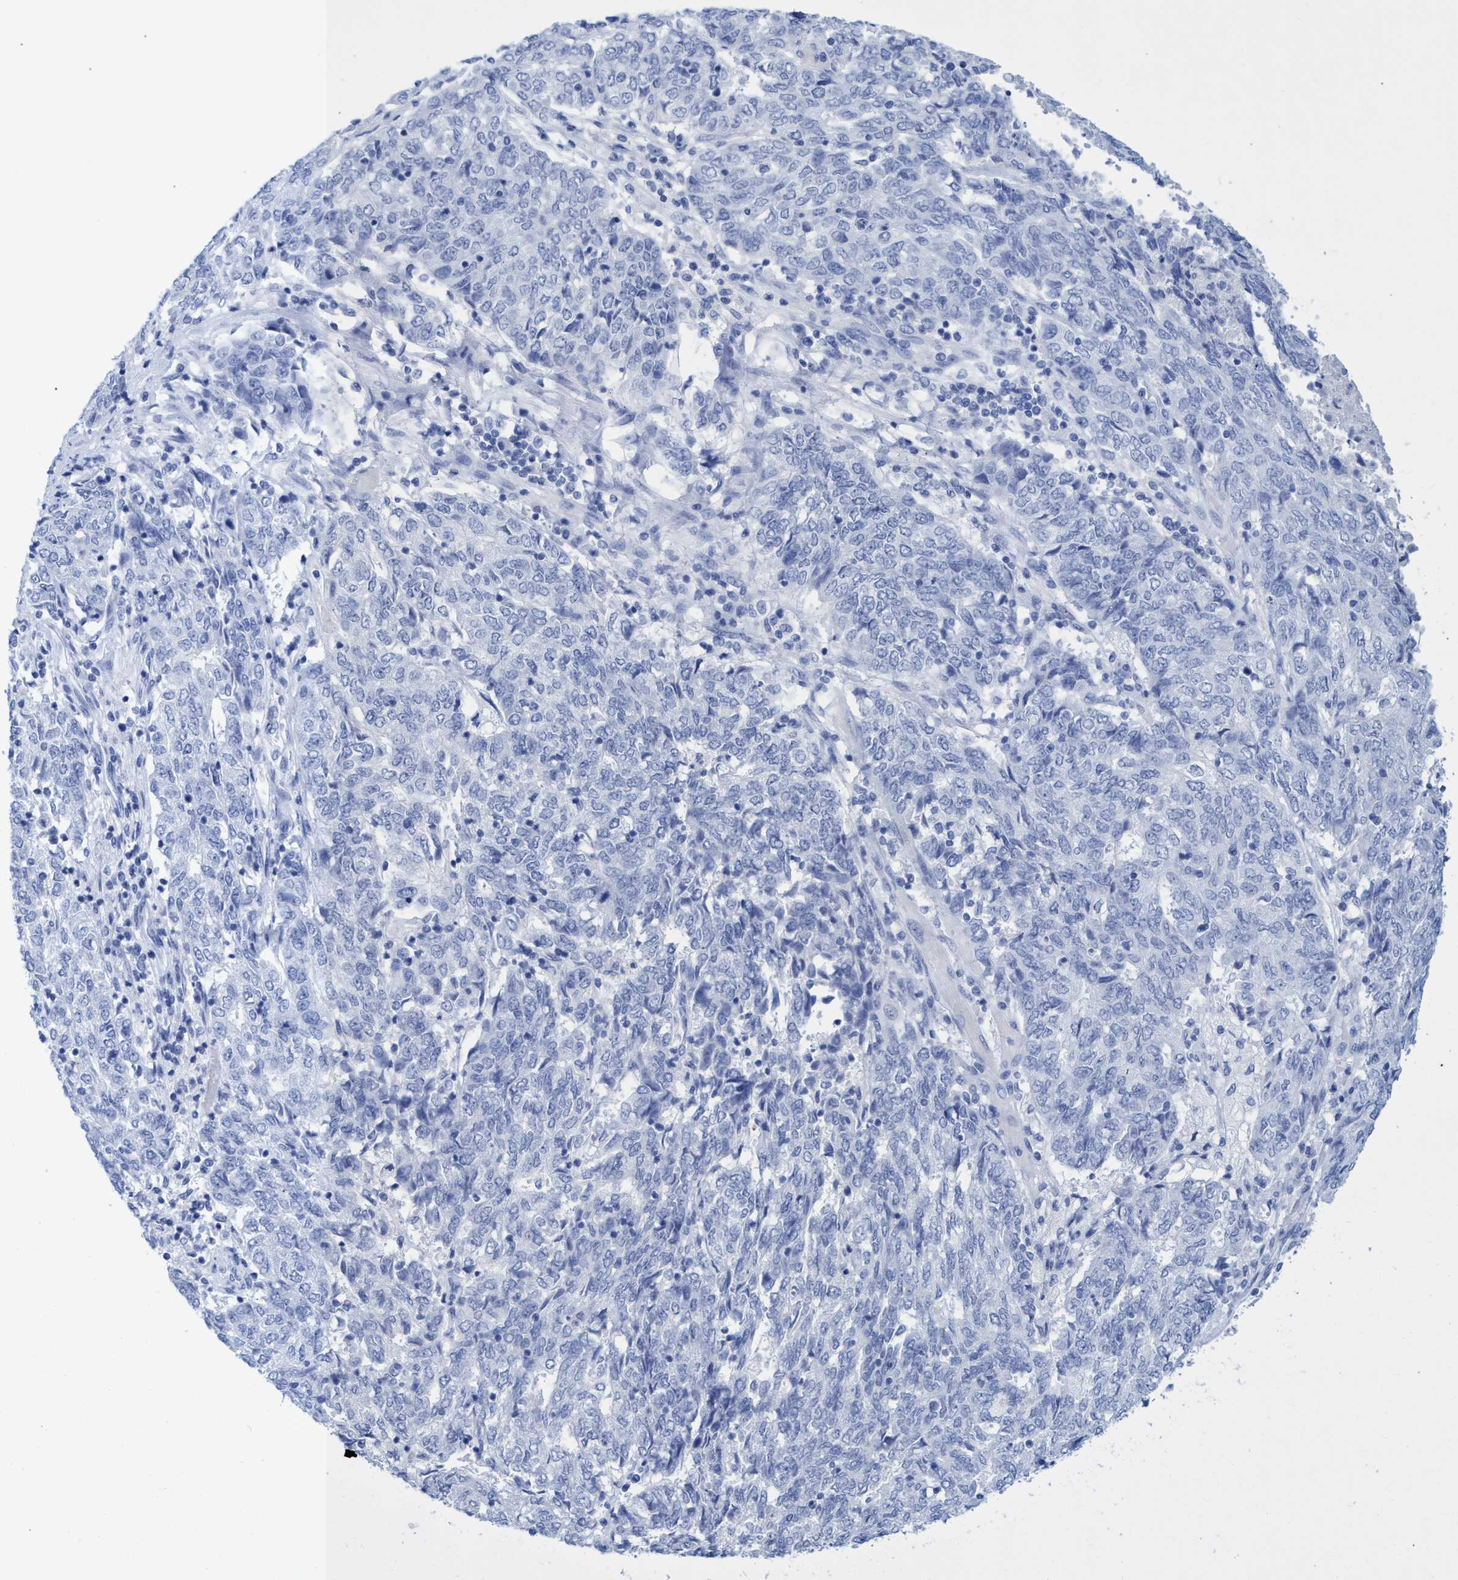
{"staining": {"intensity": "negative", "quantity": "none", "location": "none"}, "tissue": "endometrial cancer", "cell_type": "Tumor cells", "image_type": "cancer", "snomed": [{"axis": "morphology", "description": "Adenocarcinoma, NOS"}, {"axis": "topography", "description": "Endometrium"}], "caption": "Tumor cells show no significant protein expression in endometrial cancer.", "gene": "INSL6", "patient": {"sex": "female", "age": 80}}